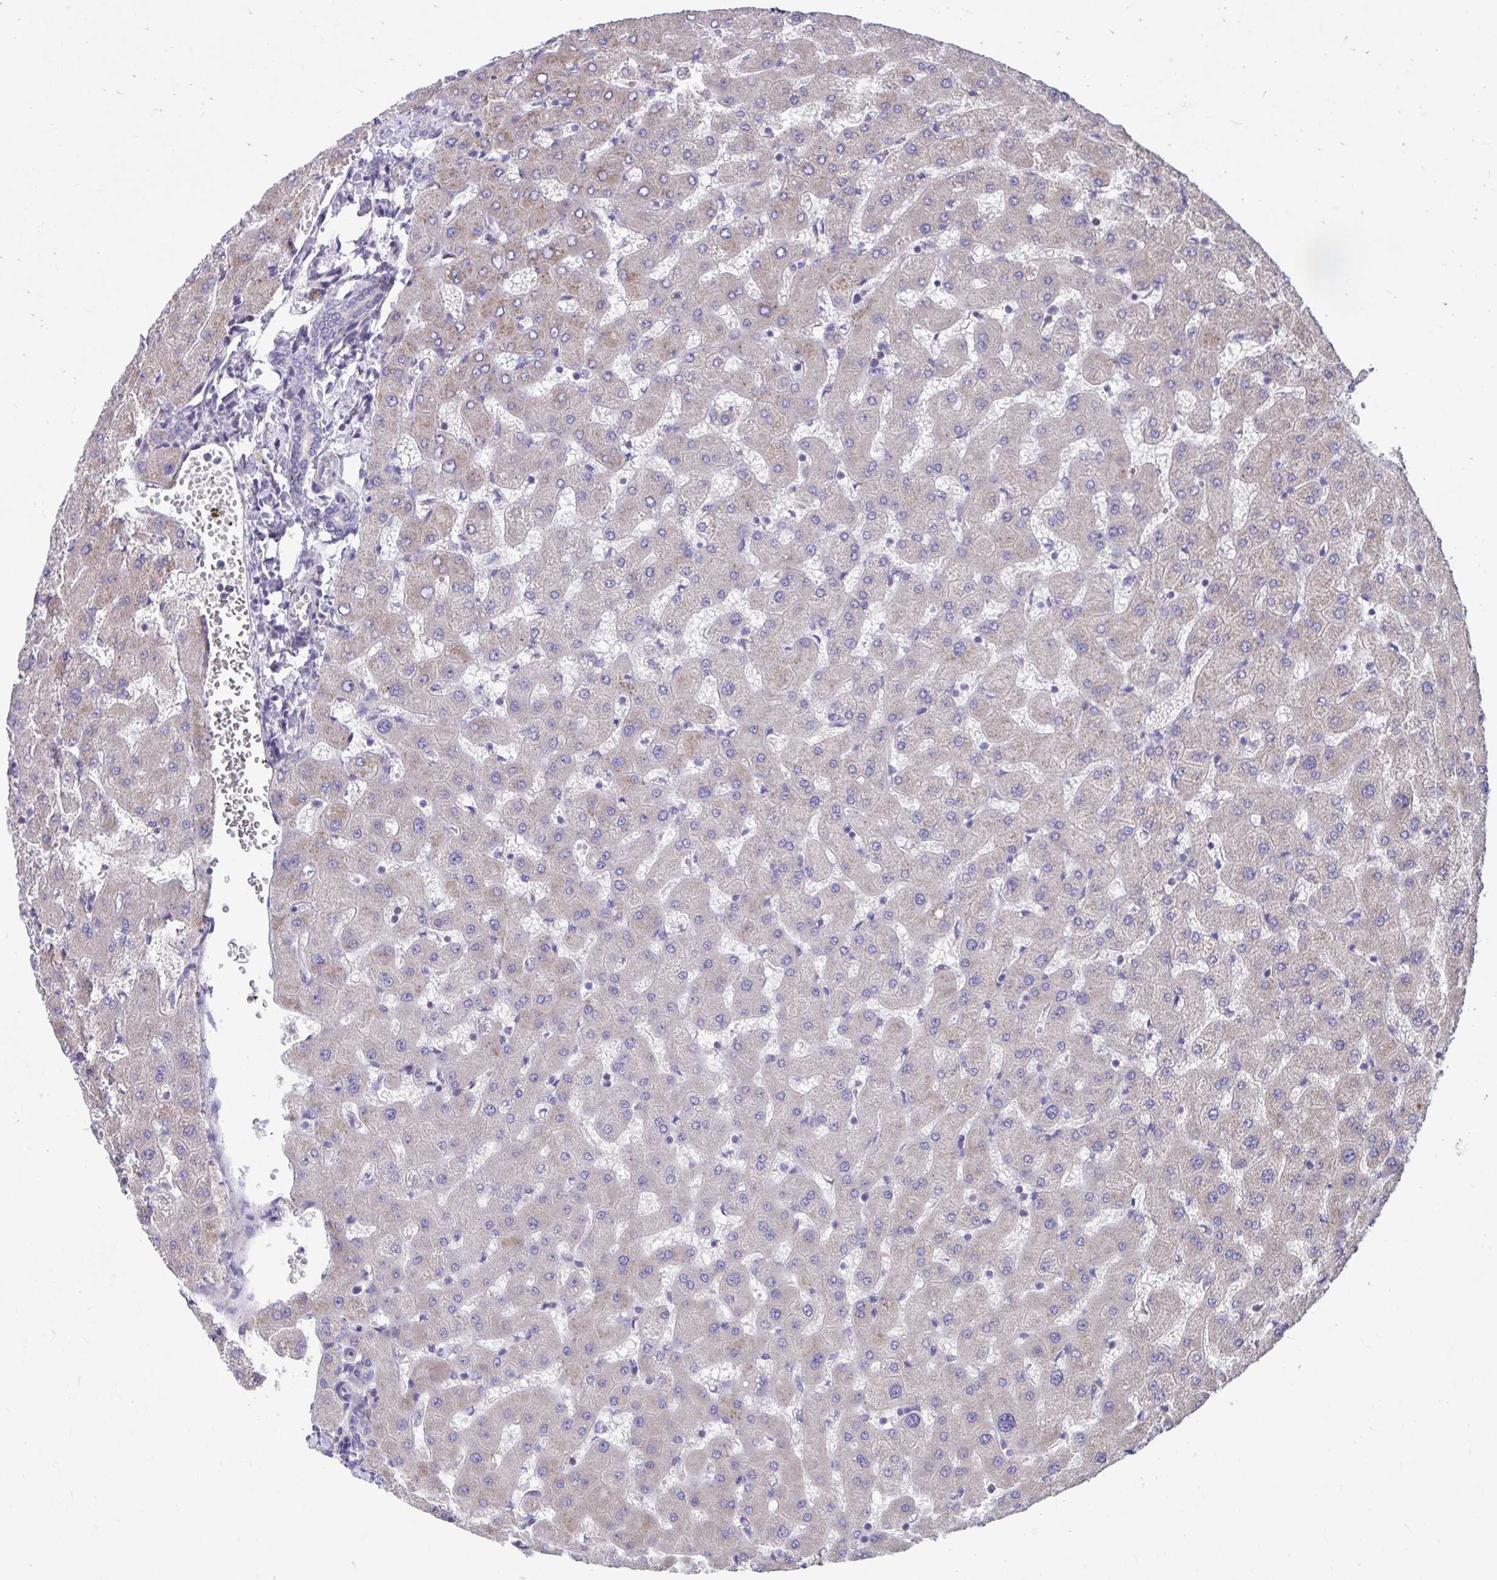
{"staining": {"intensity": "negative", "quantity": "none", "location": "none"}, "tissue": "liver", "cell_type": "Cholangiocytes", "image_type": "normal", "snomed": [{"axis": "morphology", "description": "Normal tissue, NOS"}, {"axis": "topography", "description": "Liver"}], "caption": "The image displays no significant positivity in cholangiocytes of liver. (DAB immunohistochemistry (IHC), high magnification).", "gene": "LINGO4", "patient": {"sex": "female", "age": 63}}